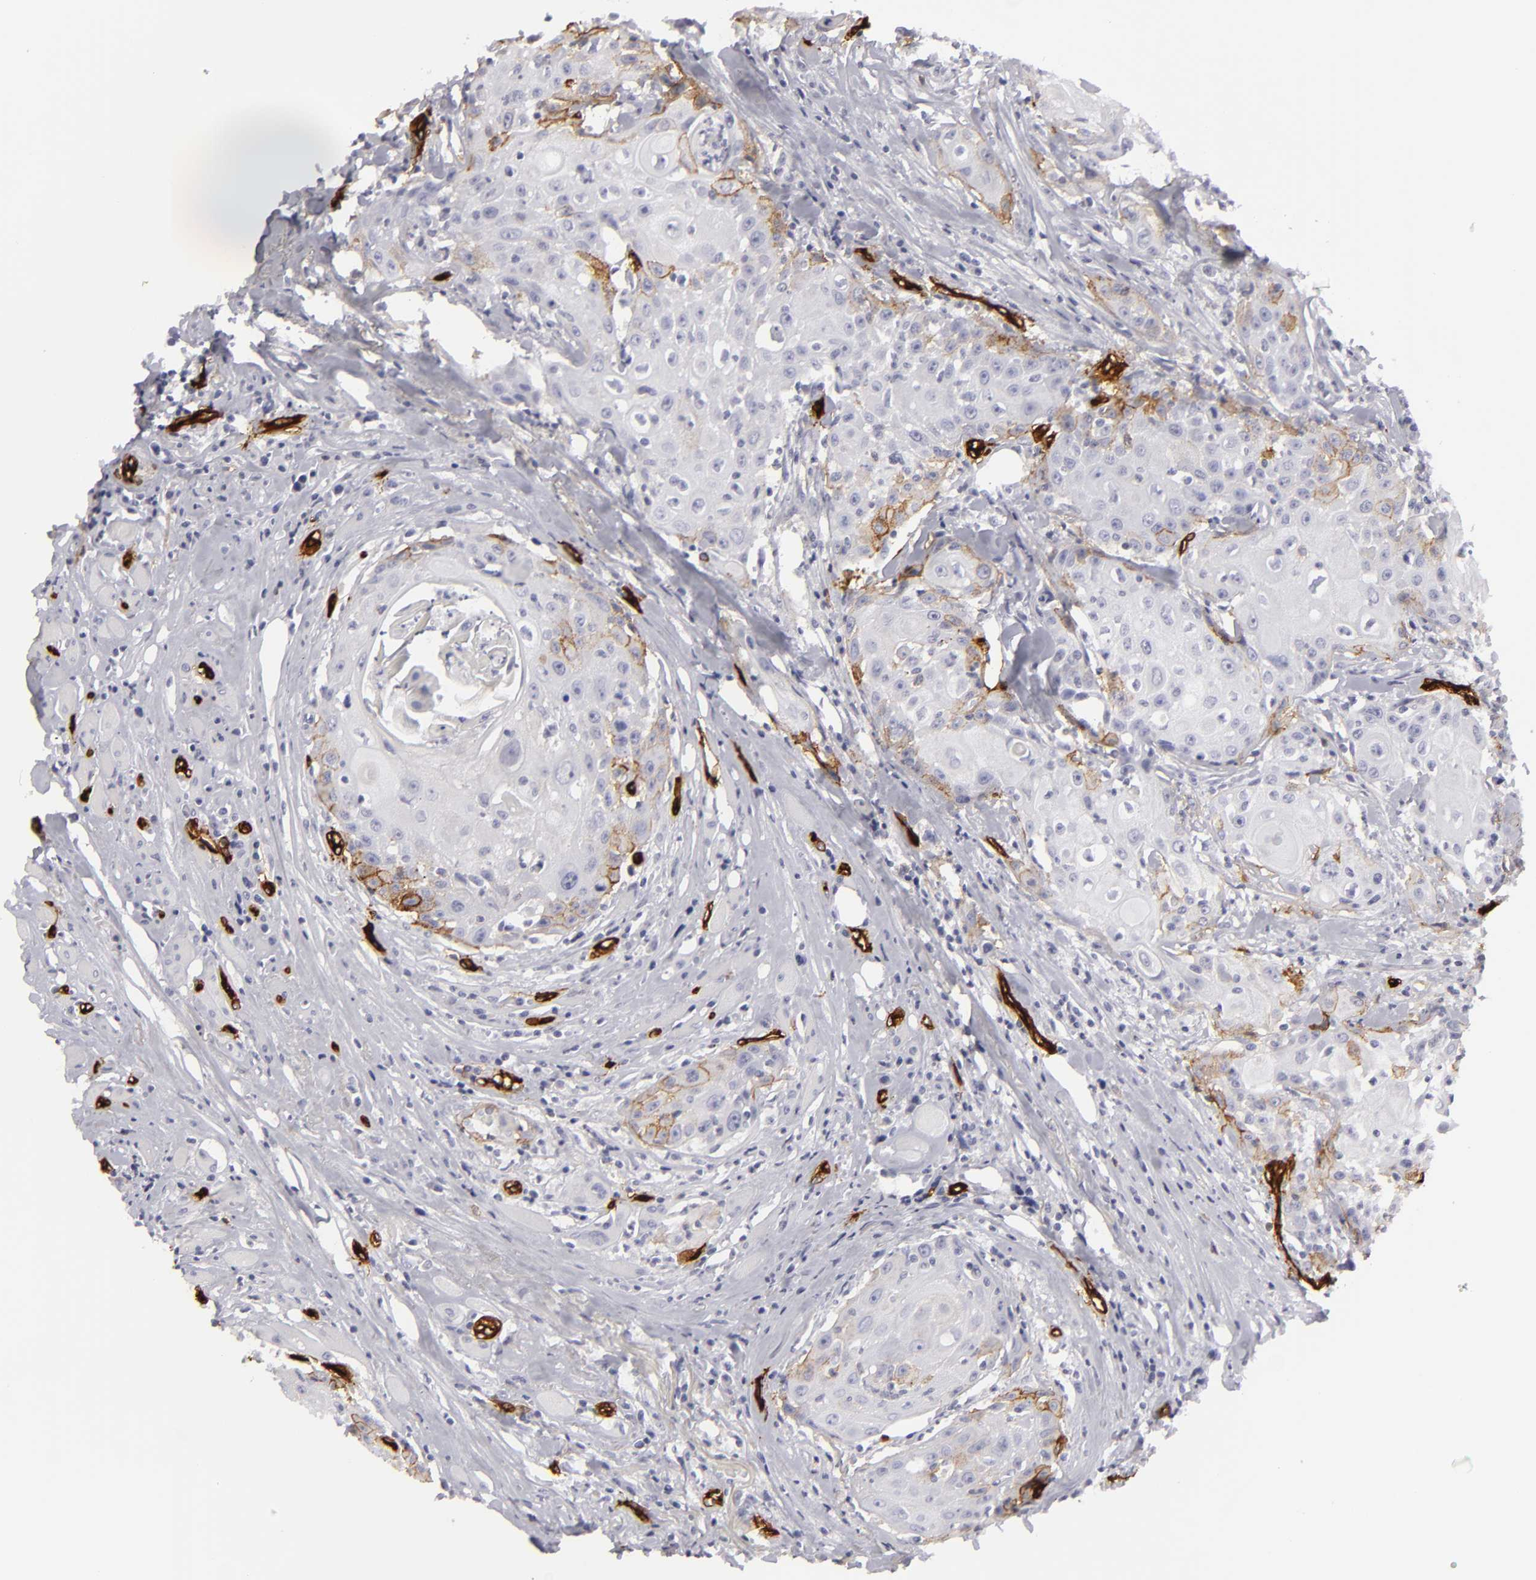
{"staining": {"intensity": "moderate", "quantity": "25%-75%", "location": "cytoplasmic/membranous"}, "tissue": "head and neck cancer", "cell_type": "Tumor cells", "image_type": "cancer", "snomed": [{"axis": "morphology", "description": "Squamous cell carcinoma, NOS"}, {"axis": "topography", "description": "Oral tissue"}, {"axis": "topography", "description": "Head-Neck"}], "caption": "There is medium levels of moderate cytoplasmic/membranous staining in tumor cells of head and neck squamous cell carcinoma, as demonstrated by immunohistochemical staining (brown color).", "gene": "MCAM", "patient": {"sex": "female", "age": 82}}